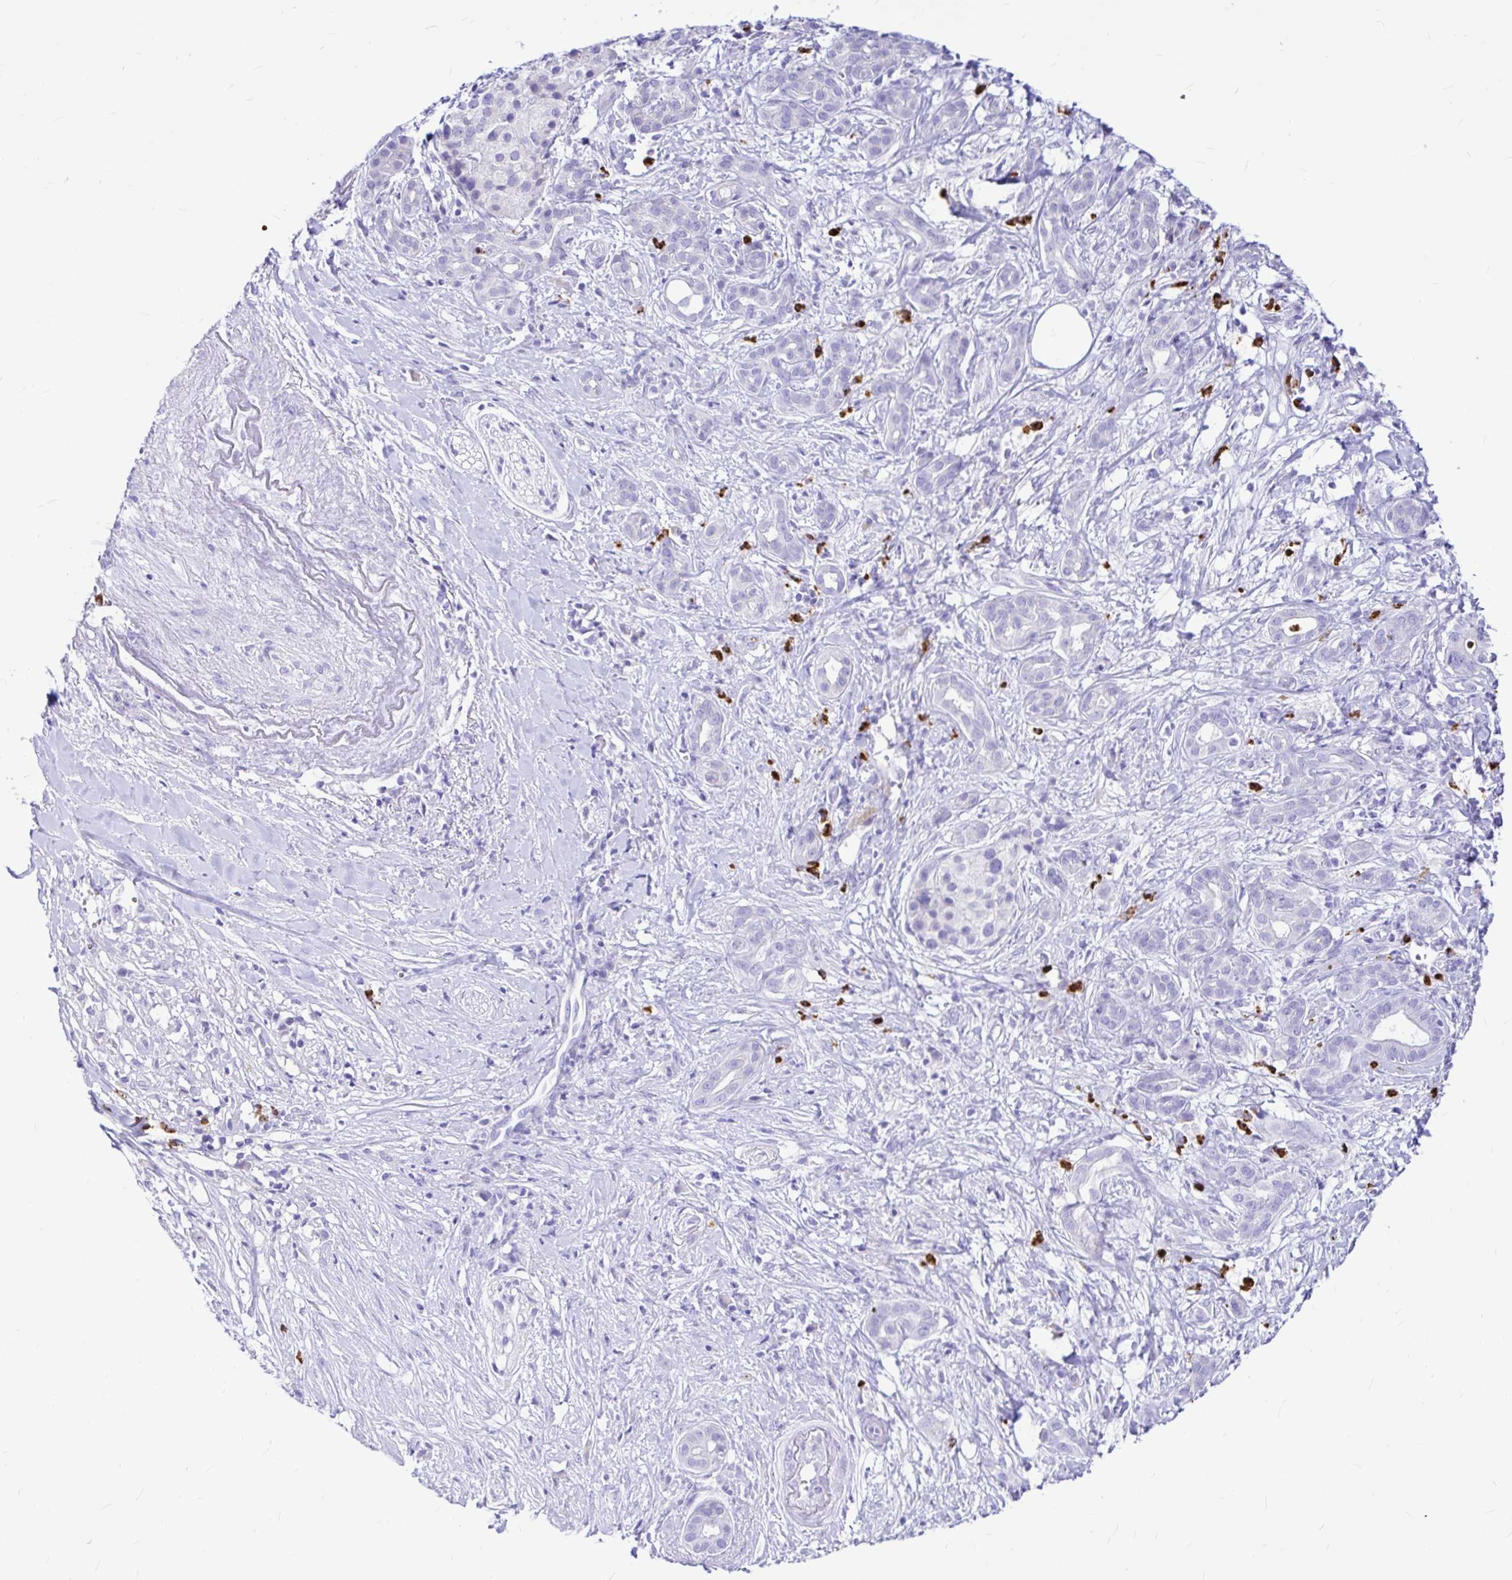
{"staining": {"intensity": "negative", "quantity": "none", "location": "none"}, "tissue": "pancreatic cancer", "cell_type": "Tumor cells", "image_type": "cancer", "snomed": [{"axis": "morphology", "description": "Adenocarcinoma, NOS"}, {"axis": "topography", "description": "Pancreas"}], "caption": "Immunohistochemistry image of pancreatic cancer stained for a protein (brown), which reveals no expression in tumor cells. The staining was performed using DAB to visualize the protein expression in brown, while the nuclei were stained in blue with hematoxylin (Magnification: 20x).", "gene": "CLEC1B", "patient": {"sex": "male", "age": 61}}